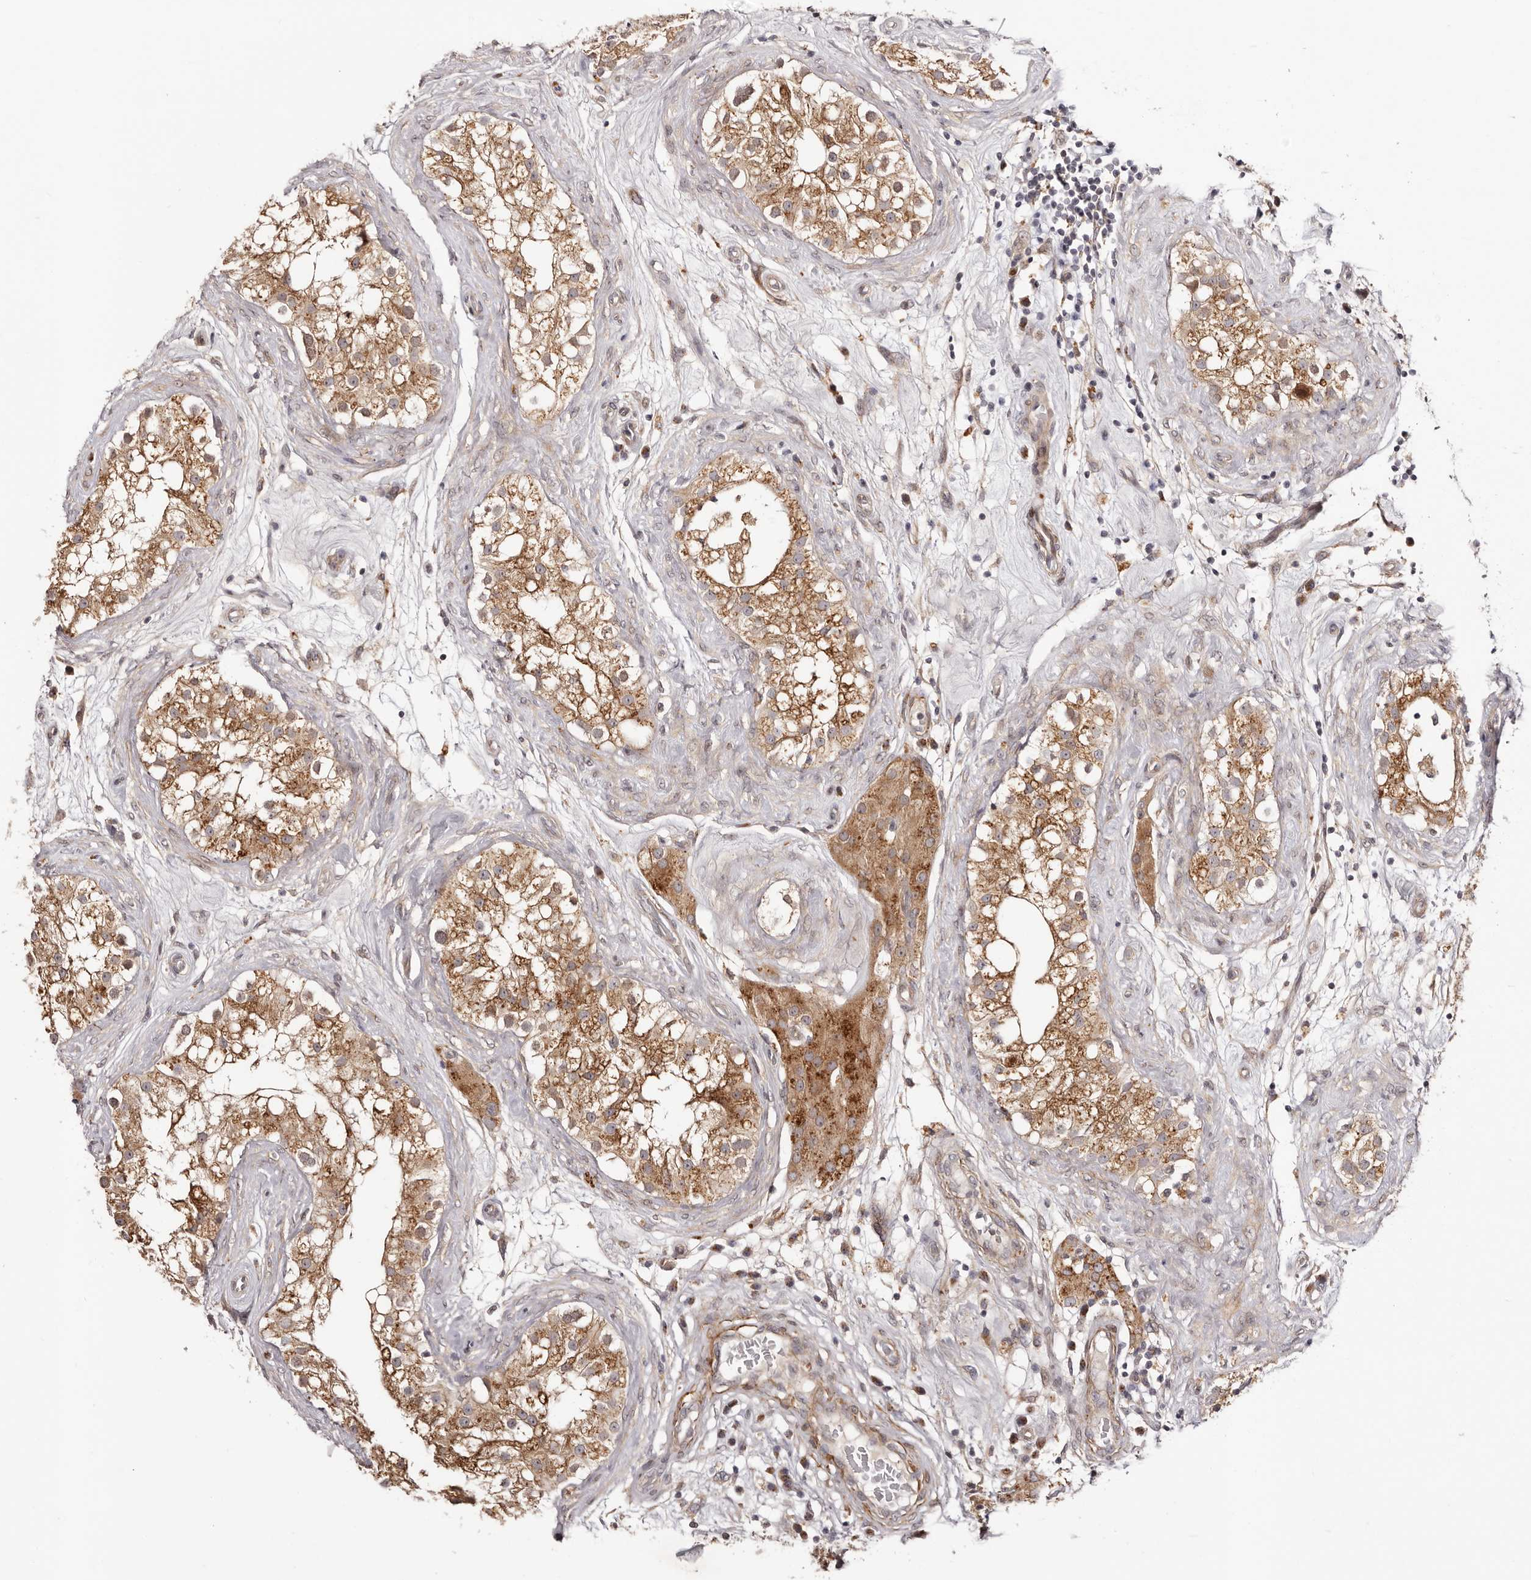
{"staining": {"intensity": "moderate", "quantity": ">75%", "location": "cytoplasmic/membranous"}, "tissue": "testis", "cell_type": "Cells in seminiferous ducts", "image_type": "normal", "snomed": [{"axis": "morphology", "description": "Normal tissue, NOS"}, {"axis": "topography", "description": "Testis"}], "caption": "Benign testis was stained to show a protein in brown. There is medium levels of moderate cytoplasmic/membranous positivity in about >75% of cells in seminiferous ducts. (brown staining indicates protein expression, while blue staining denotes nuclei).", "gene": "MICAL2", "patient": {"sex": "male", "age": 84}}